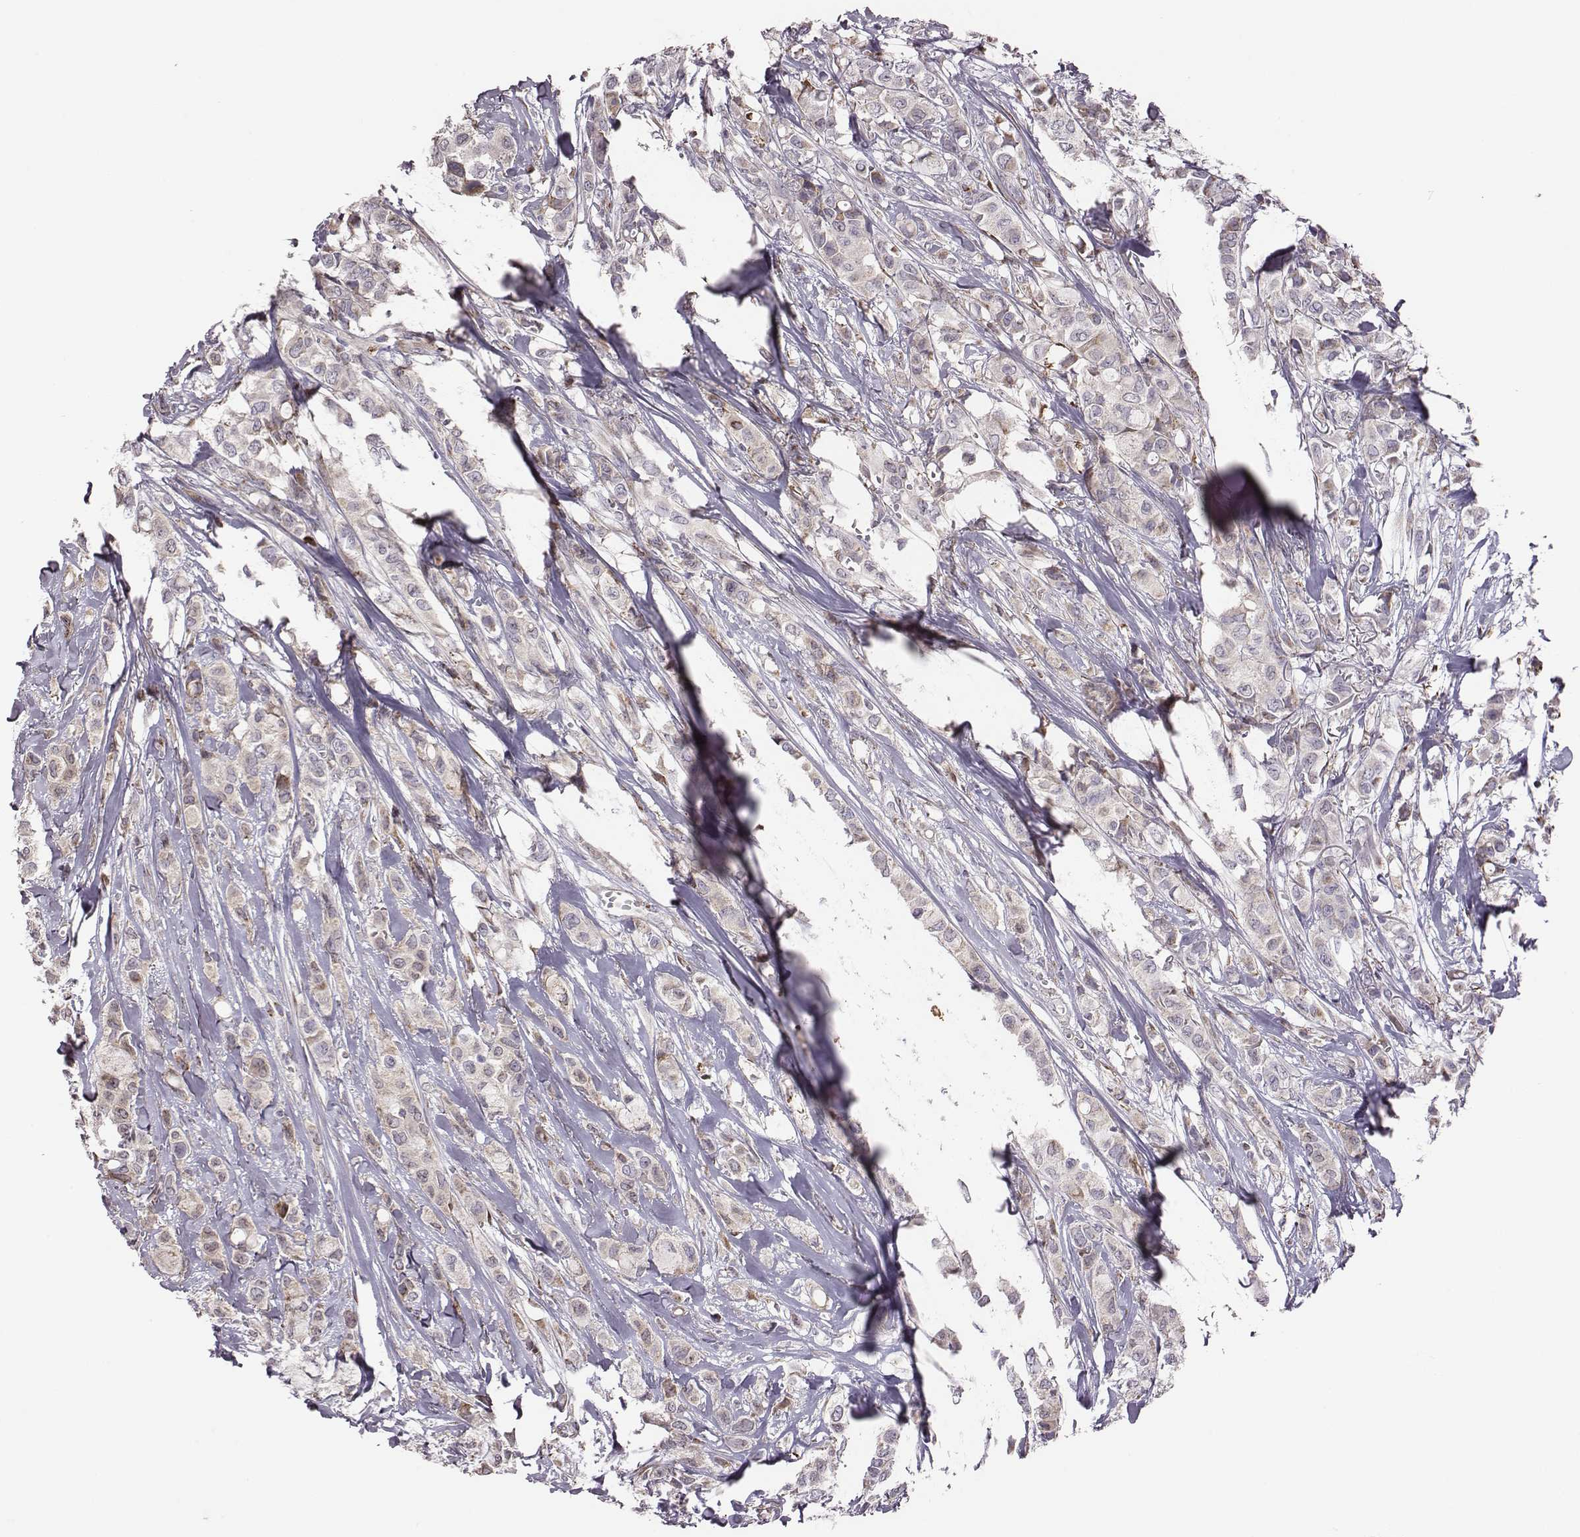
{"staining": {"intensity": "weak", "quantity": "<25%", "location": "cytoplasmic/membranous"}, "tissue": "breast cancer", "cell_type": "Tumor cells", "image_type": "cancer", "snomed": [{"axis": "morphology", "description": "Duct carcinoma"}, {"axis": "topography", "description": "Breast"}], "caption": "DAB (3,3'-diaminobenzidine) immunohistochemical staining of intraductal carcinoma (breast) shows no significant expression in tumor cells.", "gene": "SELENOI", "patient": {"sex": "female", "age": 85}}